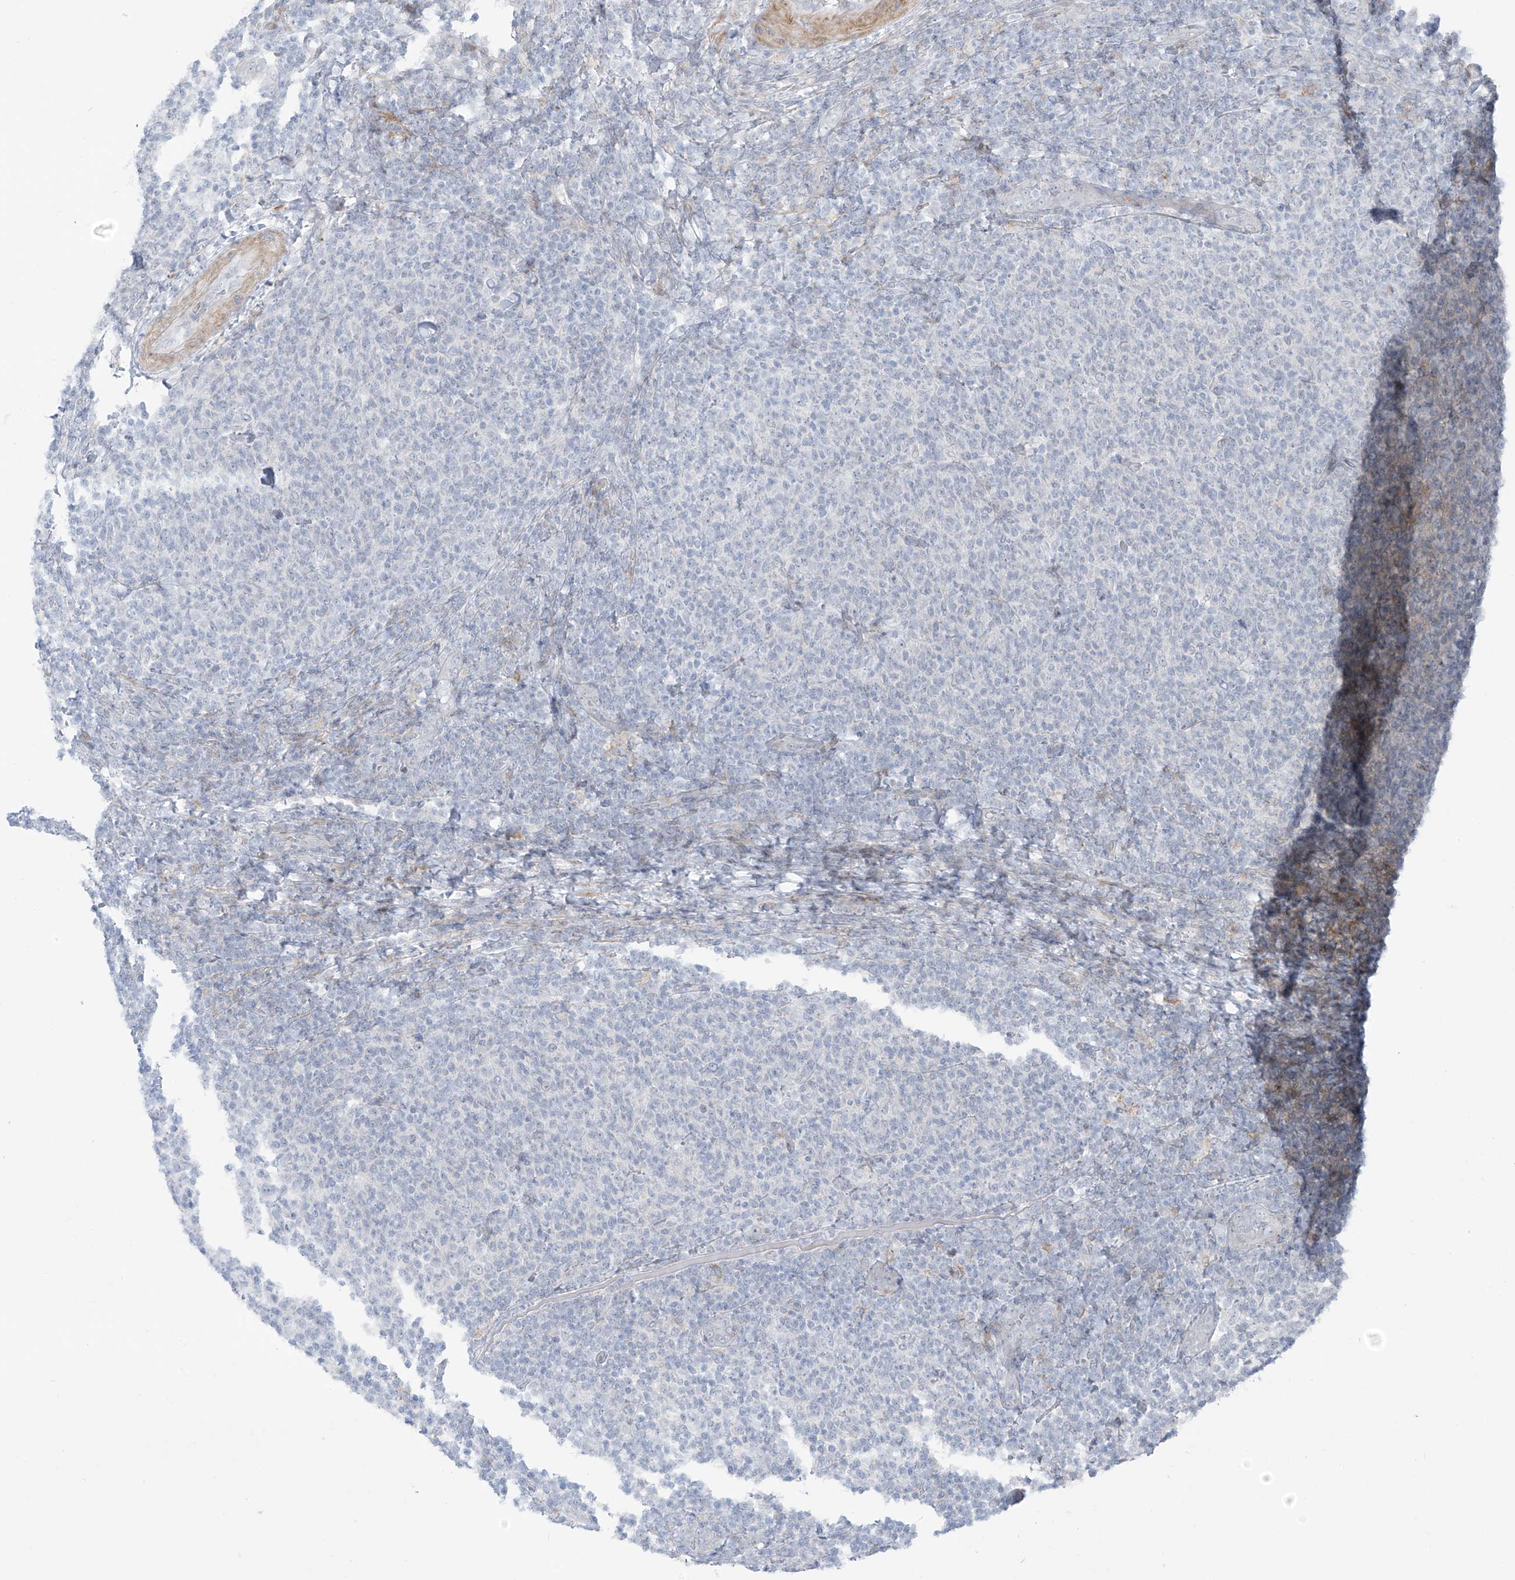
{"staining": {"intensity": "negative", "quantity": "none", "location": "none"}, "tissue": "lymphoma", "cell_type": "Tumor cells", "image_type": "cancer", "snomed": [{"axis": "morphology", "description": "Malignant lymphoma, non-Hodgkin's type, Low grade"}, {"axis": "topography", "description": "Lymph node"}], "caption": "A photomicrograph of human lymphoma is negative for staining in tumor cells.", "gene": "LIN9", "patient": {"sex": "male", "age": 66}}